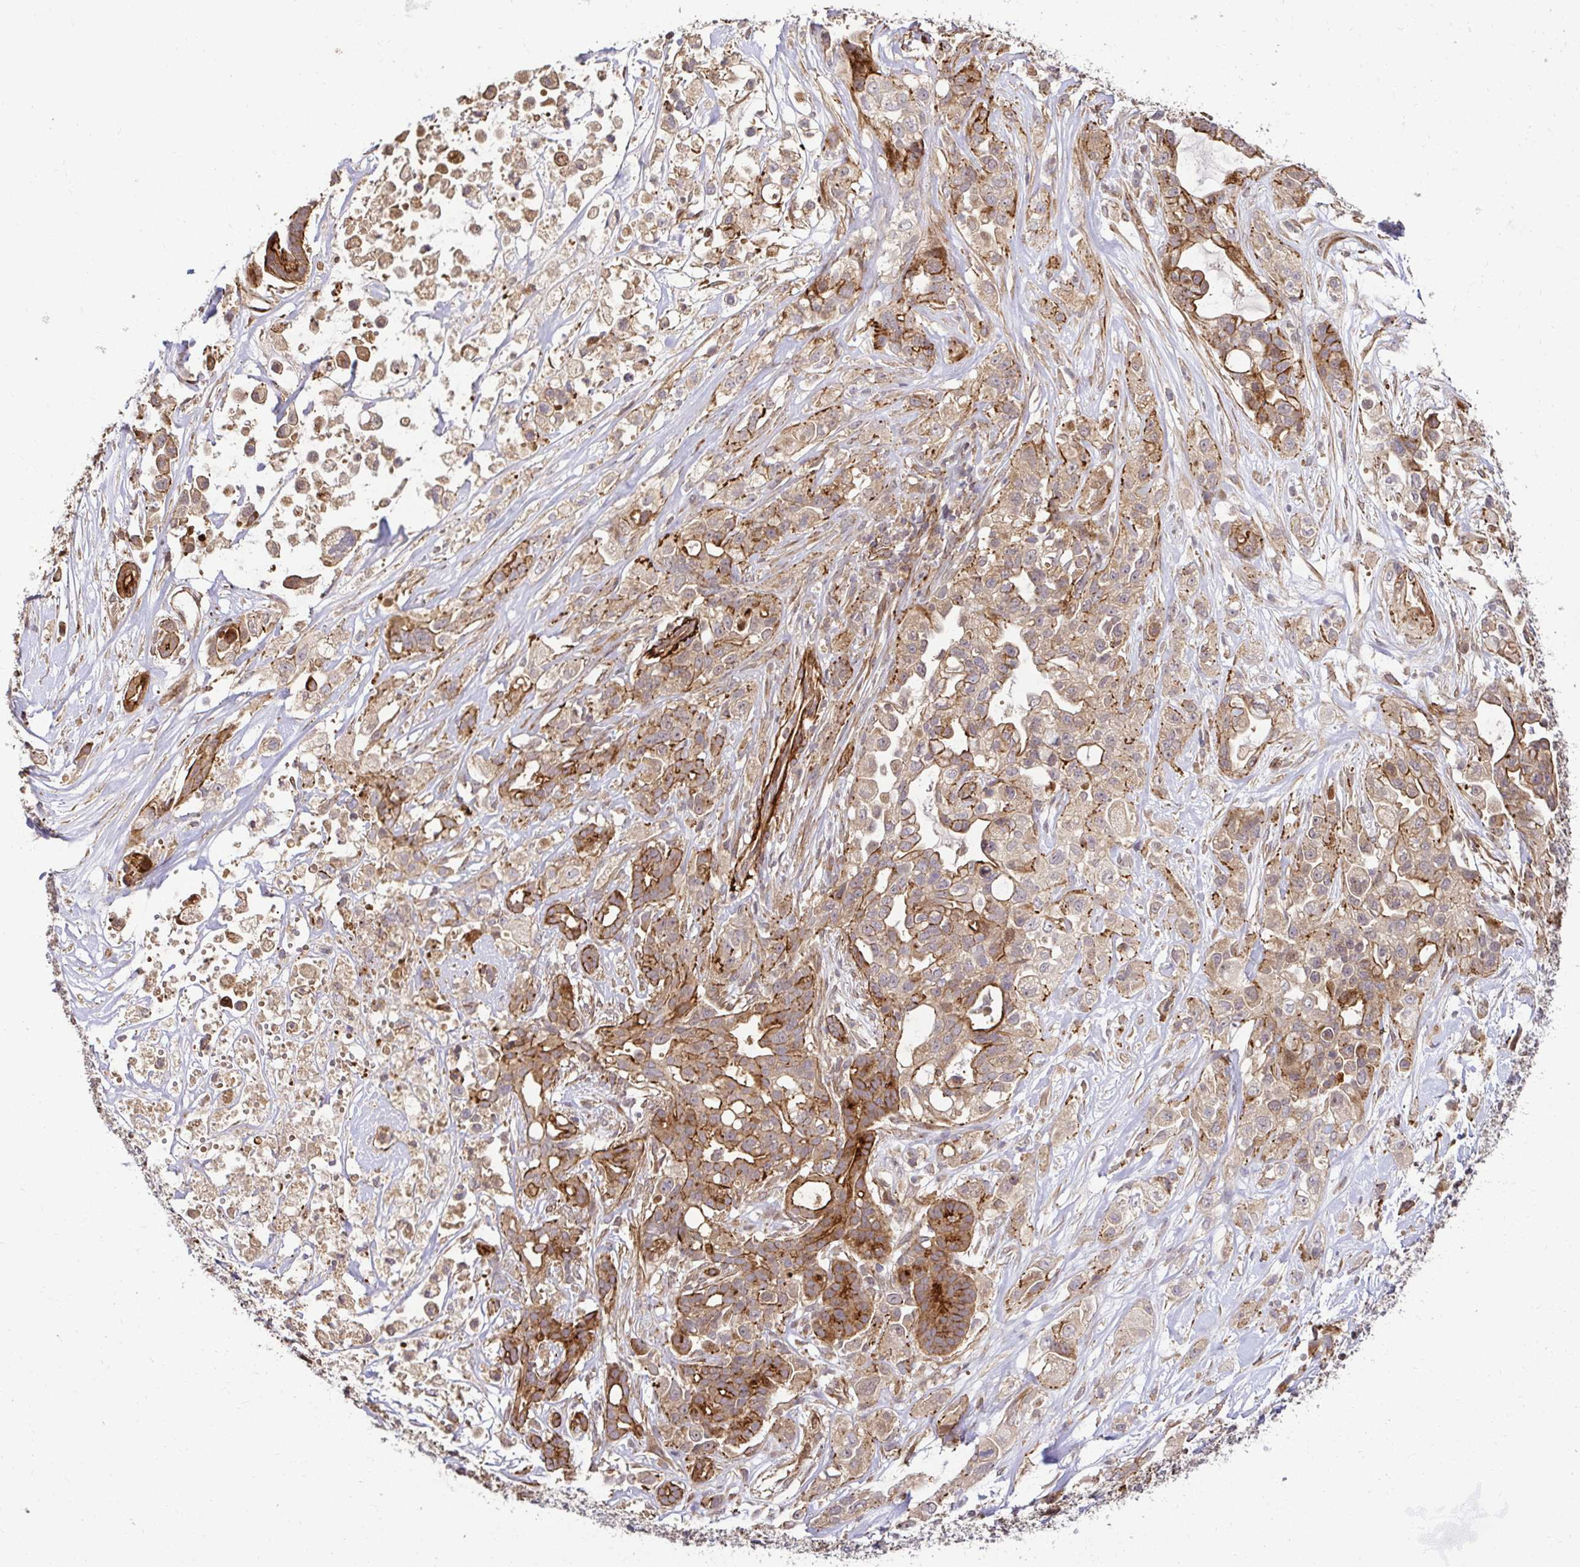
{"staining": {"intensity": "moderate", "quantity": "25%-75%", "location": "cytoplasmic/membranous"}, "tissue": "pancreatic cancer", "cell_type": "Tumor cells", "image_type": "cancer", "snomed": [{"axis": "morphology", "description": "Adenocarcinoma, NOS"}, {"axis": "topography", "description": "Pancreas"}], "caption": "Immunohistochemical staining of human pancreatic cancer shows medium levels of moderate cytoplasmic/membranous protein expression in approximately 25%-75% of tumor cells.", "gene": "PSMA4", "patient": {"sex": "male", "age": 44}}